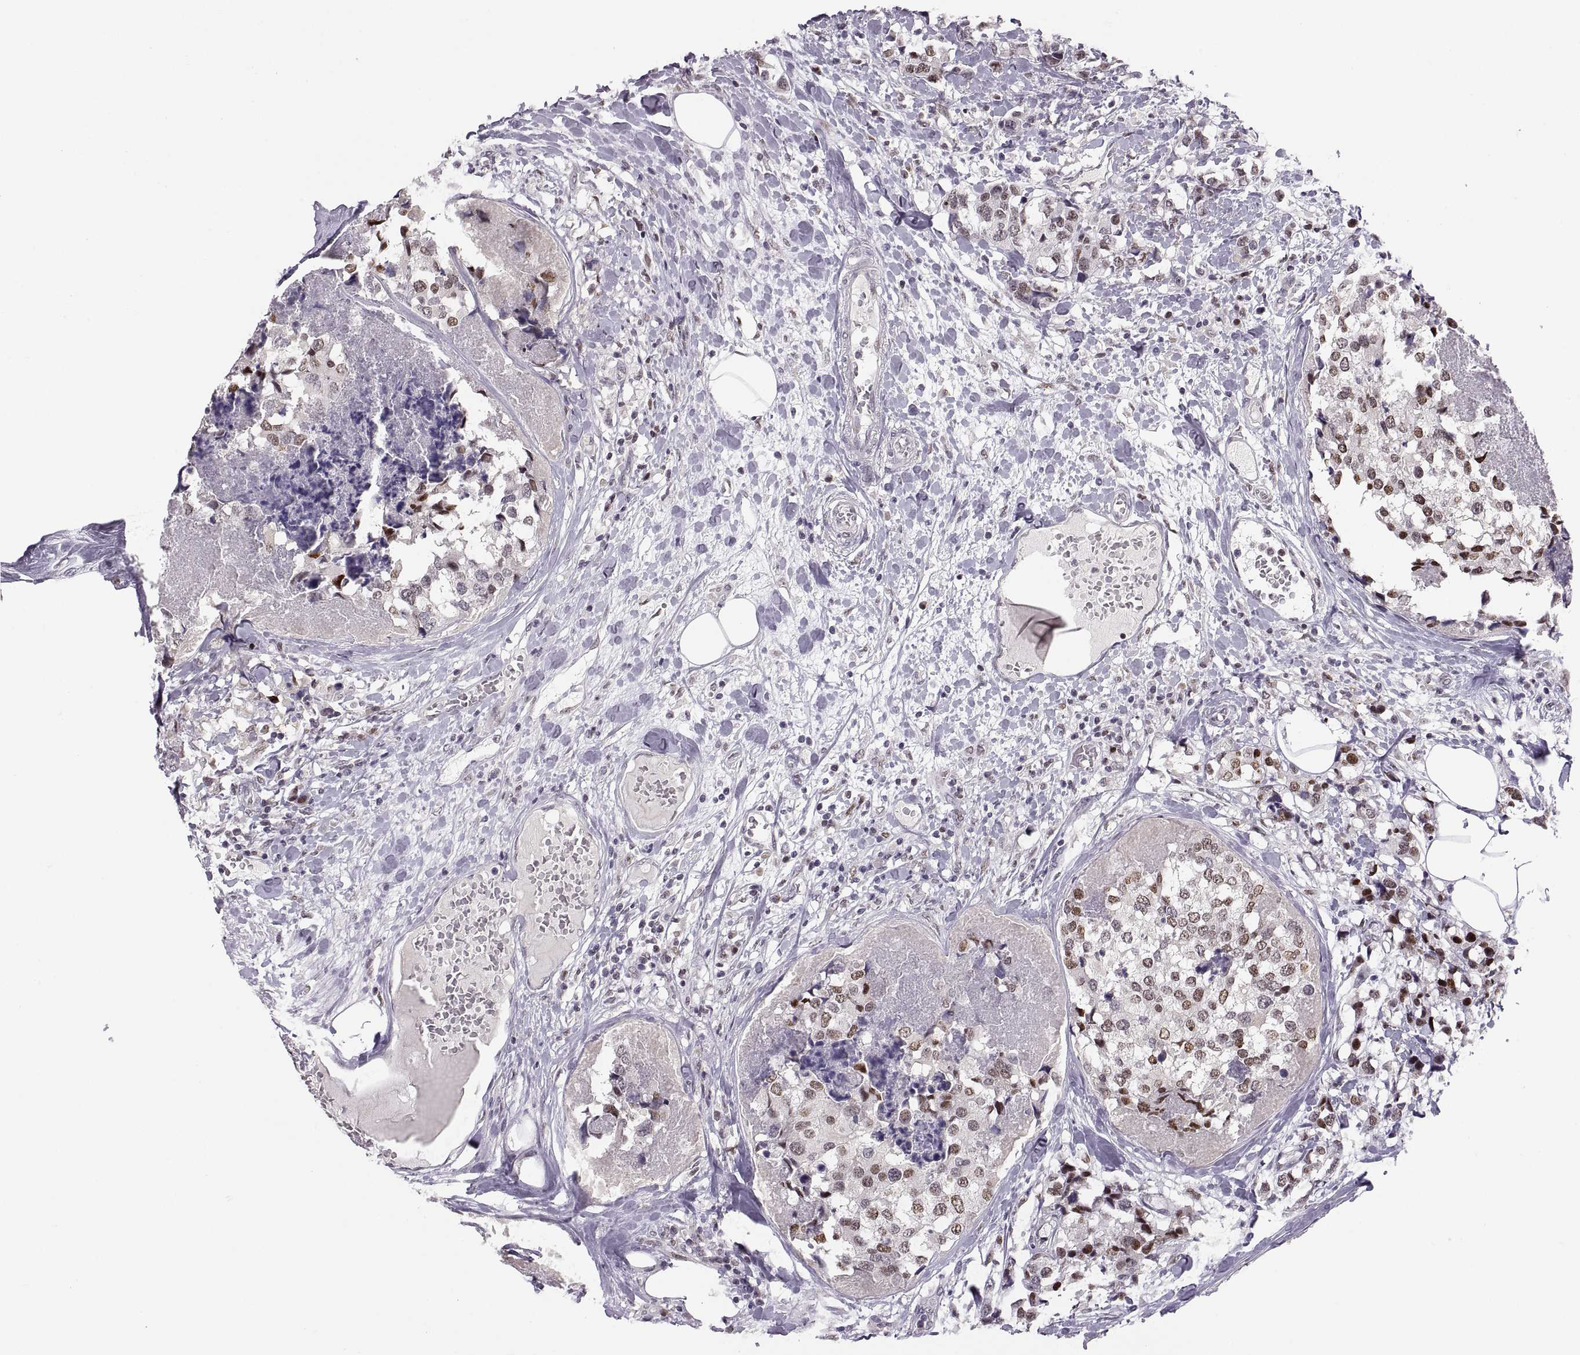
{"staining": {"intensity": "strong", "quantity": "25%-75%", "location": "cytoplasmic/membranous,nuclear"}, "tissue": "breast cancer", "cell_type": "Tumor cells", "image_type": "cancer", "snomed": [{"axis": "morphology", "description": "Lobular carcinoma"}, {"axis": "topography", "description": "Breast"}], "caption": "DAB immunohistochemical staining of breast lobular carcinoma shows strong cytoplasmic/membranous and nuclear protein expression in approximately 25%-75% of tumor cells.", "gene": "SNAI1", "patient": {"sex": "female", "age": 59}}